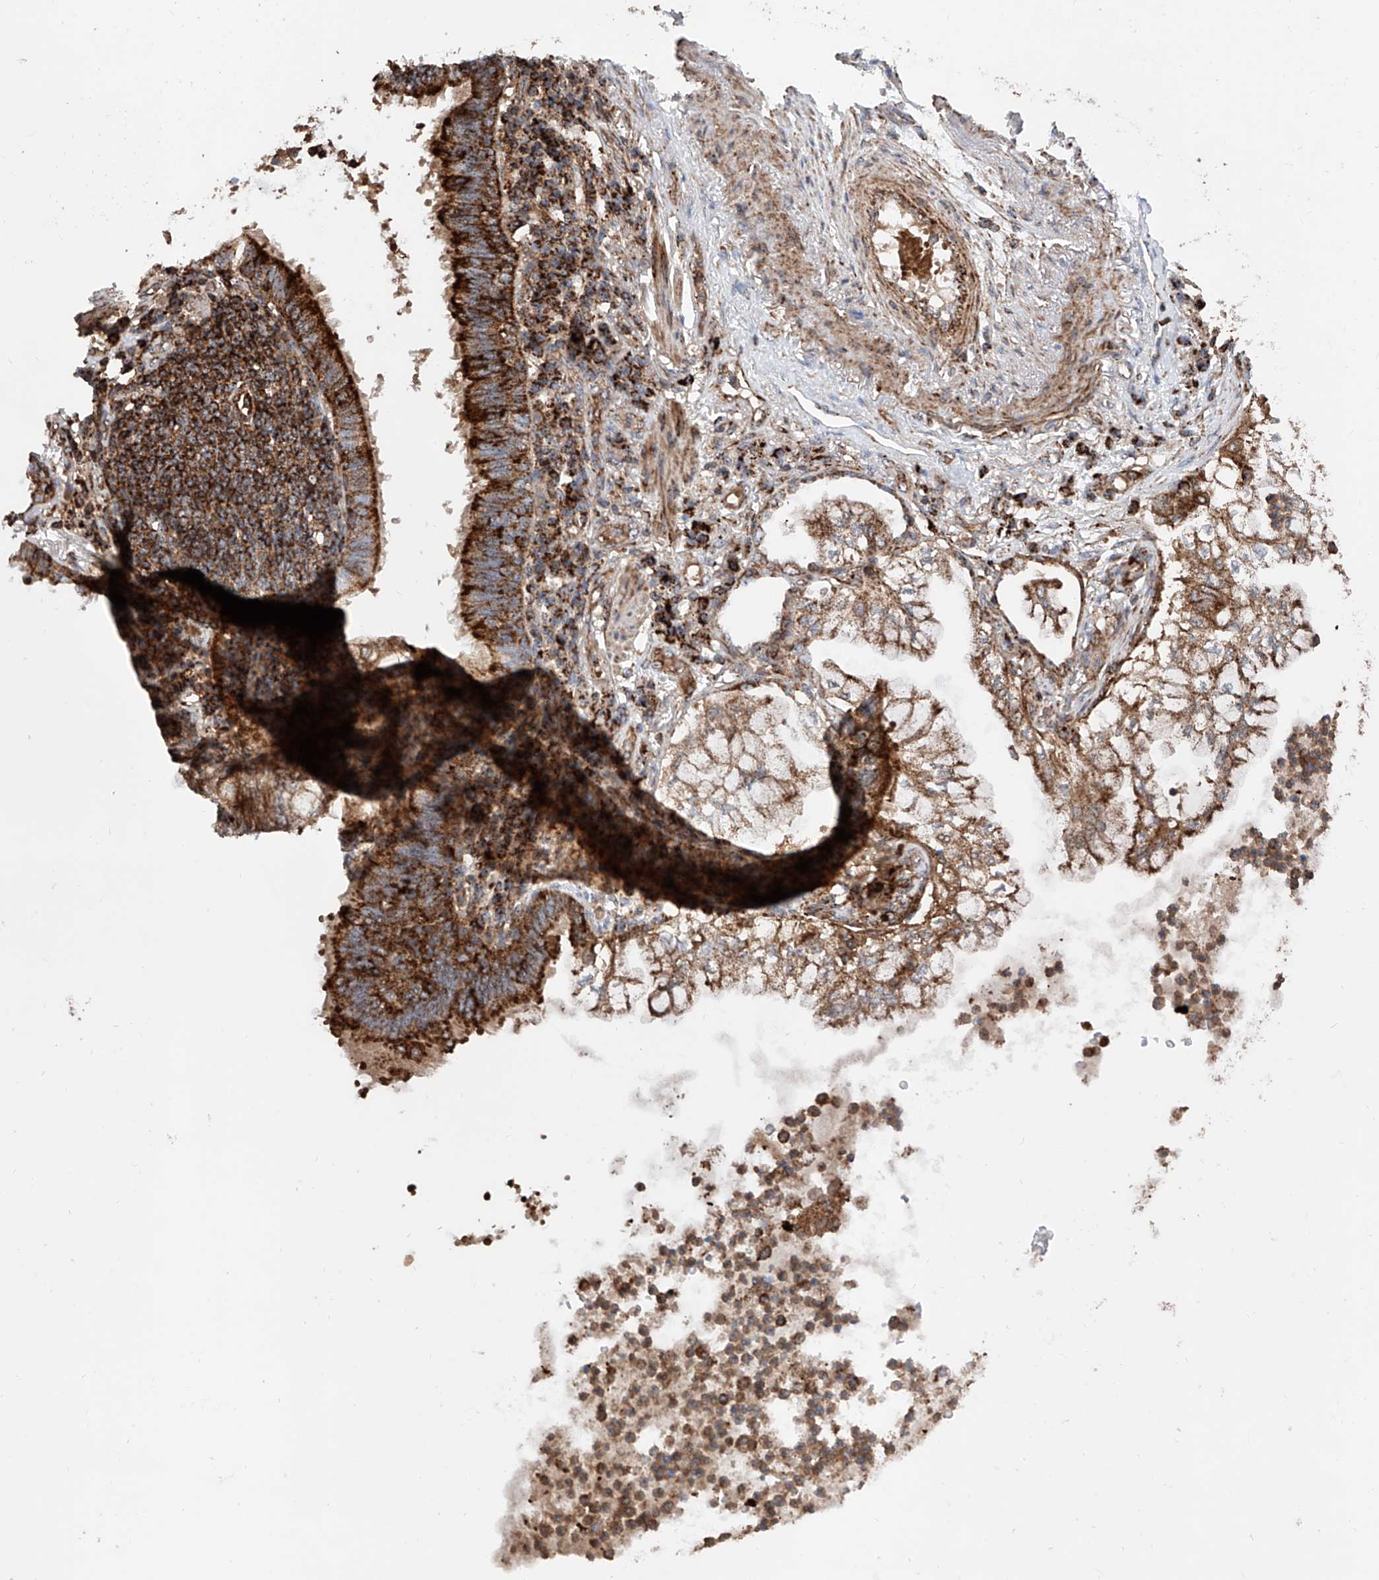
{"staining": {"intensity": "moderate", "quantity": ">75%", "location": "cytoplasmic/membranous"}, "tissue": "lung cancer", "cell_type": "Tumor cells", "image_type": "cancer", "snomed": [{"axis": "morphology", "description": "Adenocarcinoma, NOS"}, {"axis": "topography", "description": "Lung"}], "caption": "Protein staining shows moderate cytoplasmic/membranous expression in approximately >75% of tumor cells in lung adenocarcinoma.", "gene": "PISD", "patient": {"sex": "female", "age": 70}}